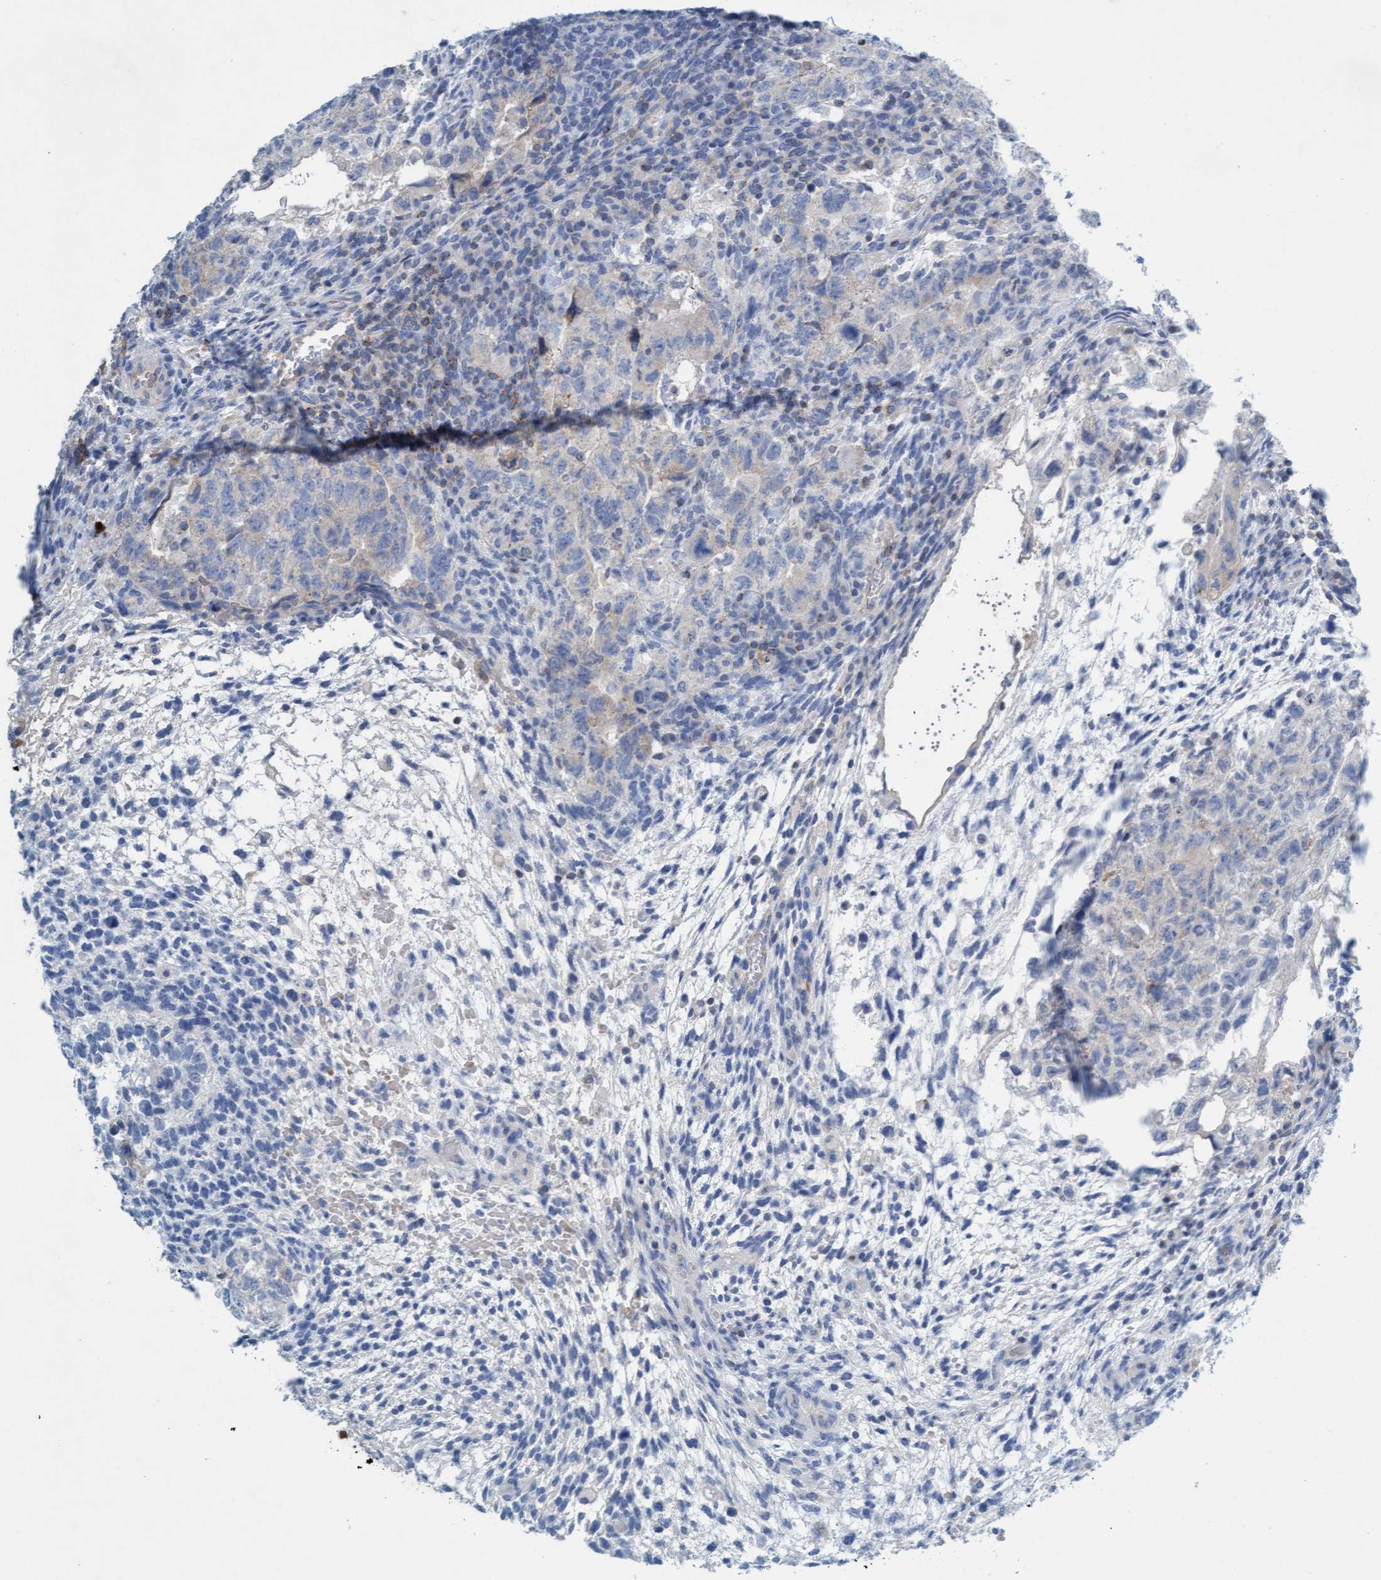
{"staining": {"intensity": "negative", "quantity": "none", "location": "none"}, "tissue": "testis cancer", "cell_type": "Tumor cells", "image_type": "cancer", "snomed": [{"axis": "morphology", "description": "Carcinoma, Embryonal, NOS"}, {"axis": "topography", "description": "Testis"}], "caption": "A histopathology image of human testis embryonal carcinoma is negative for staining in tumor cells. (IHC, brightfield microscopy, high magnification).", "gene": "SIGIRR", "patient": {"sex": "male", "age": 36}}